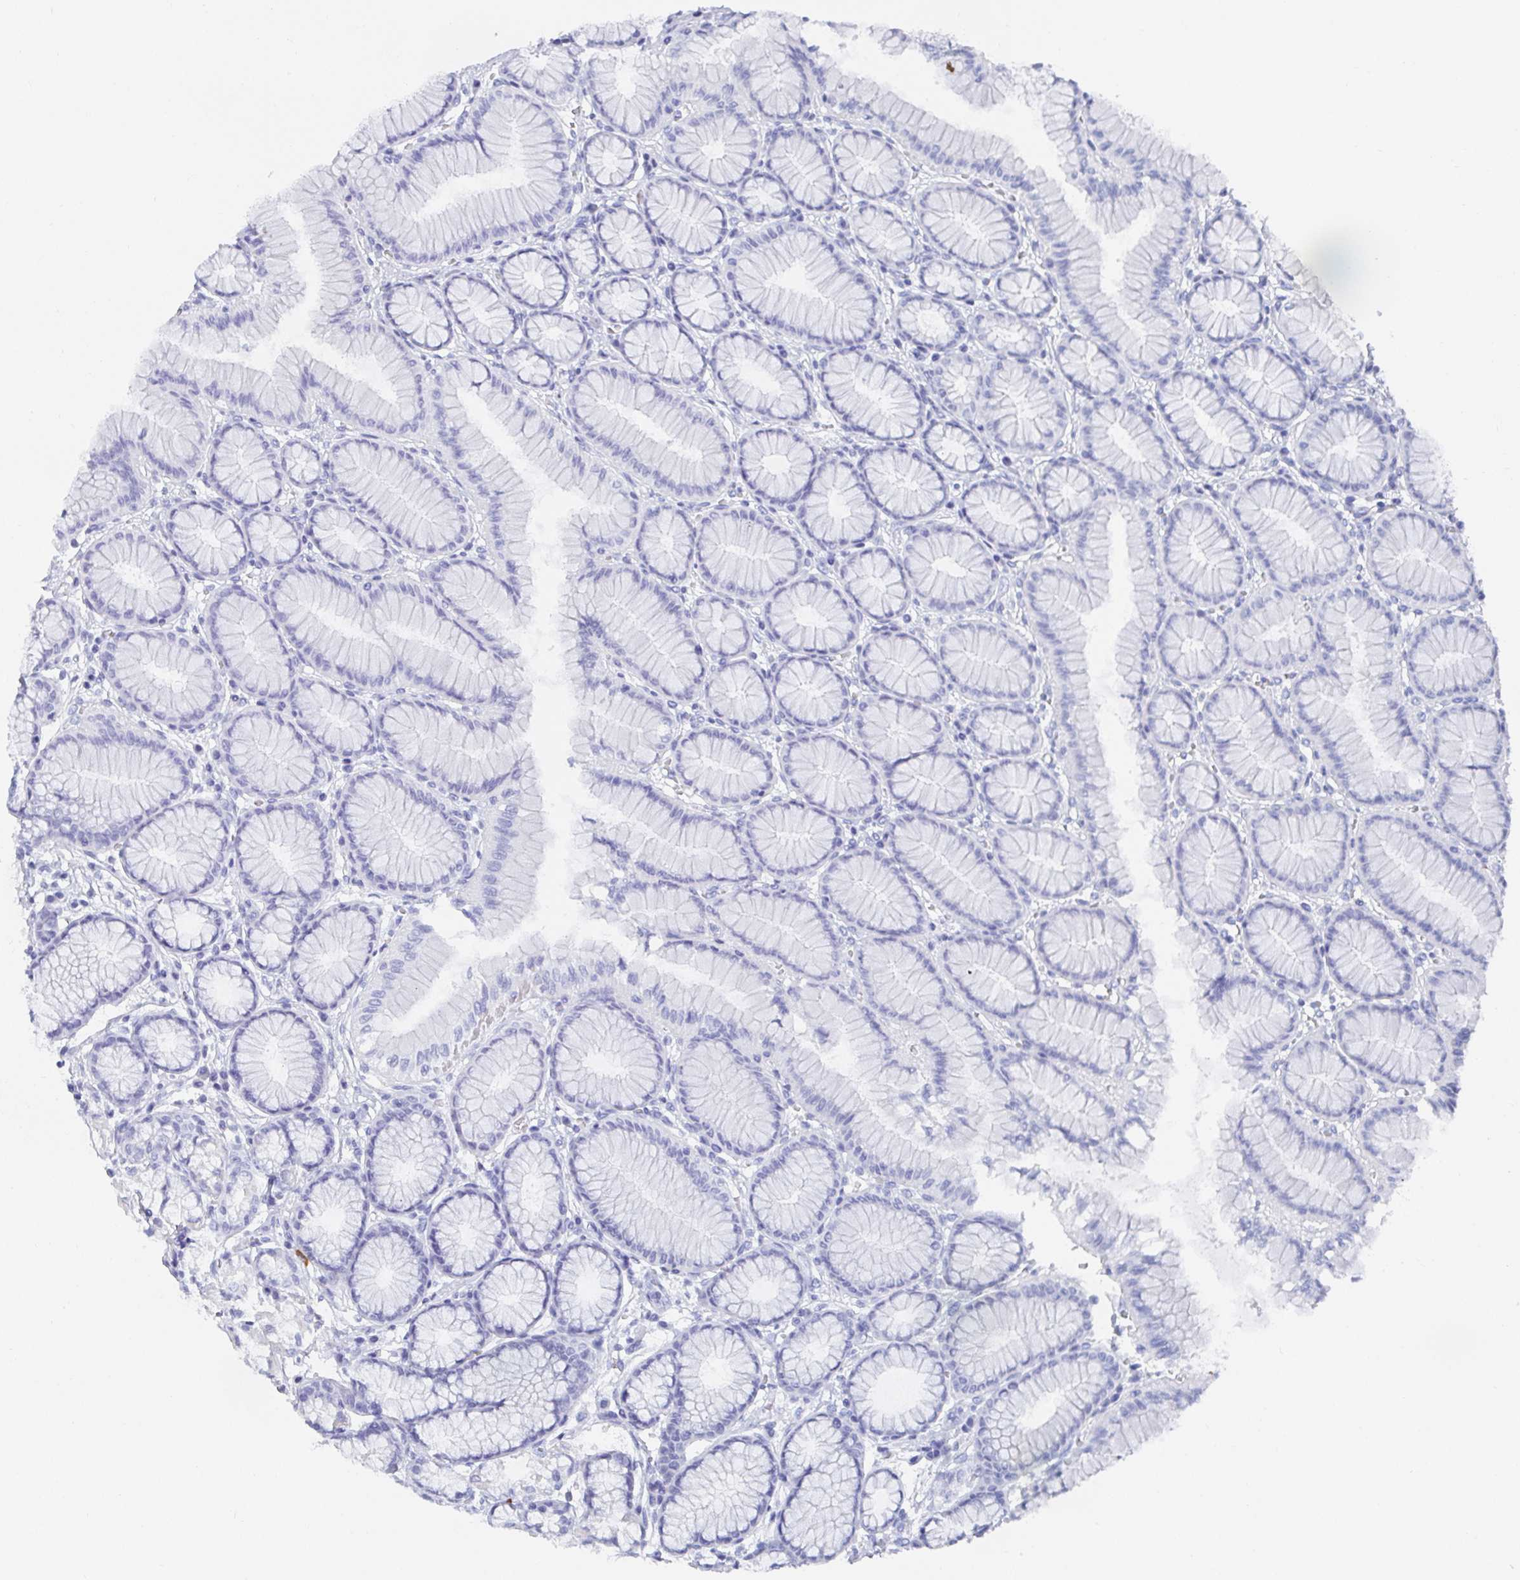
{"staining": {"intensity": "negative", "quantity": "none", "location": "none"}, "tissue": "stomach", "cell_type": "Glandular cells", "image_type": "normal", "snomed": [{"axis": "morphology", "description": "Normal tissue, NOS"}, {"axis": "topography", "description": "Stomach"}, {"axis": "topography", "description": "Stomach, lower"}], "caption": "Stomach stained for a protein using immunohistochemistry (IHC) demonstrates no expression glandular cells.", "gene": "GRIA1", "patient": {"sex": "male", "age": 76}}